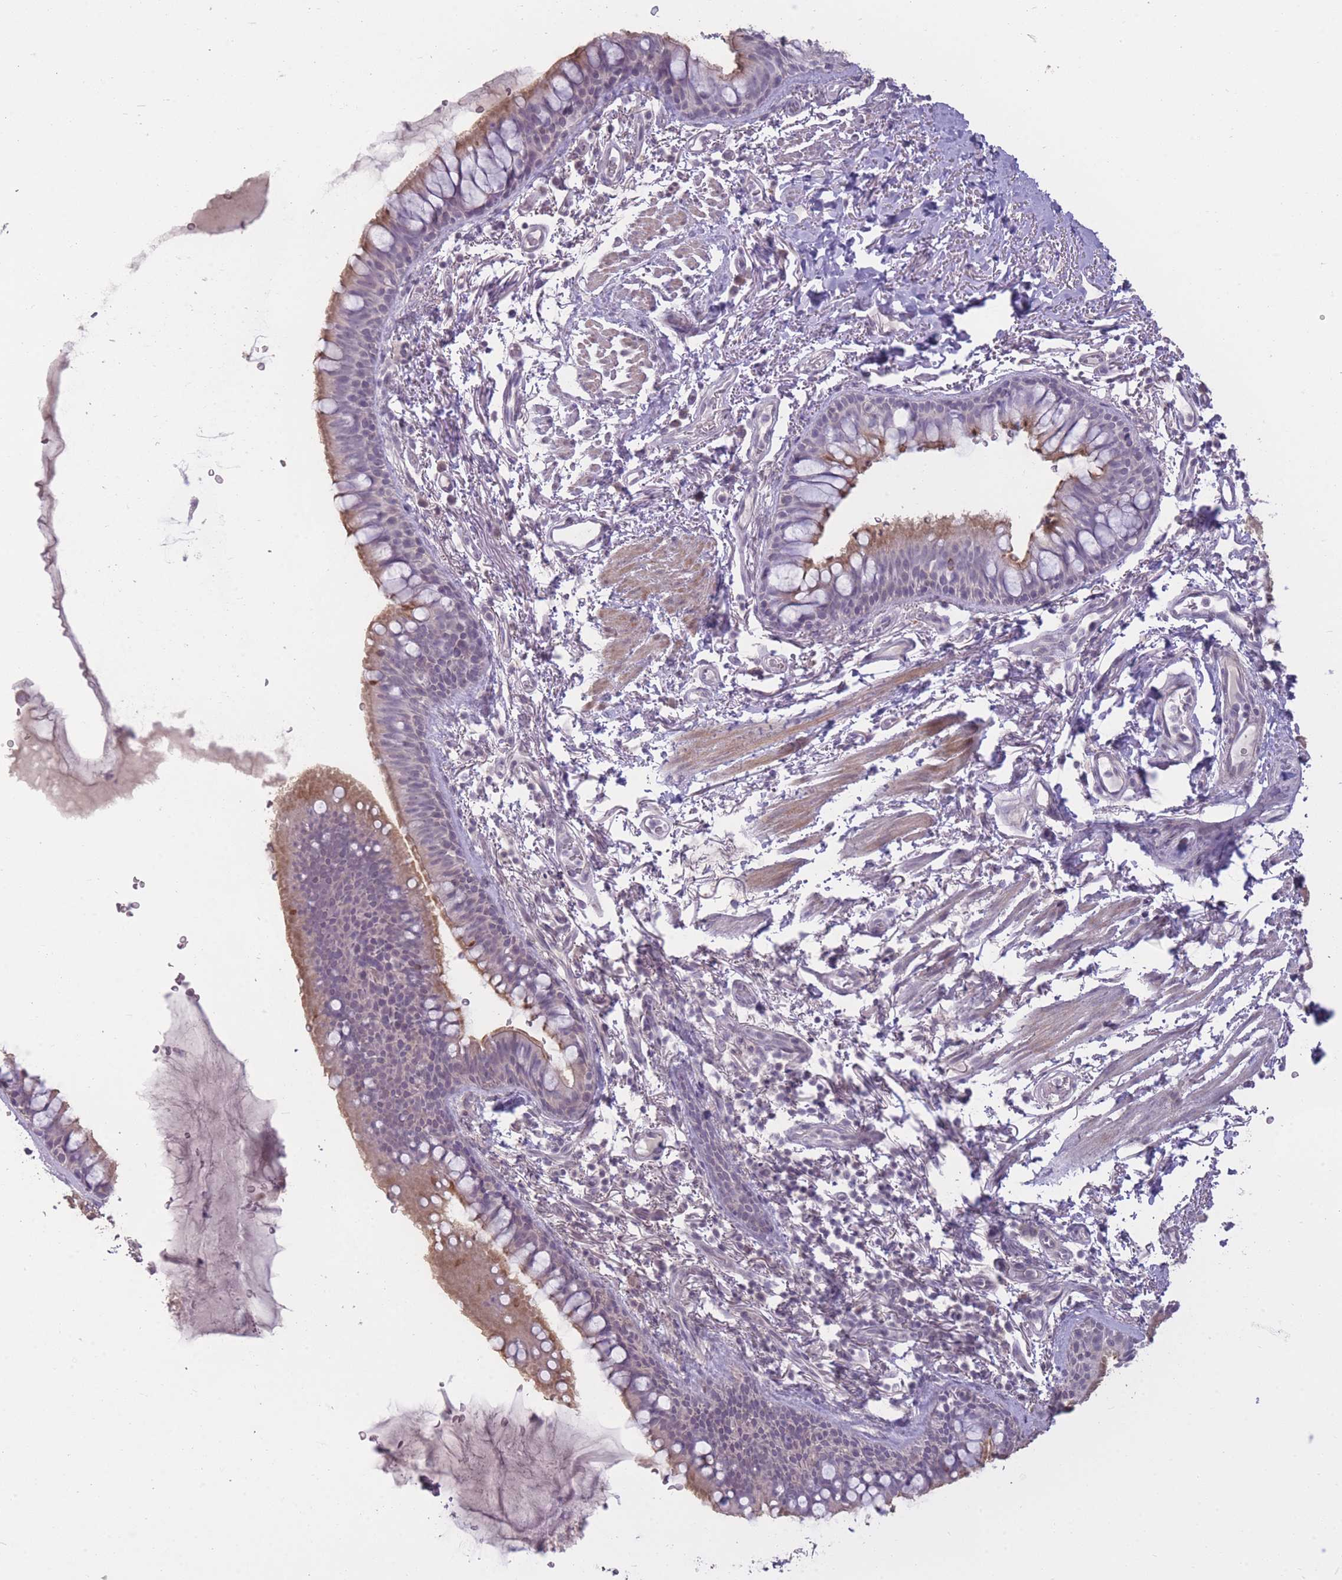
{"staining": {"intensity": "moderate", "quantity": "25%-75%", "location": "cytoplasmic/membranous"}, "tissue": "bronchus", "cell_type": "Respiratory epithelial cells", "image_type": "normal", "snomed": [{"axis": "morphology", "description": "Normal tissue, NOS"}, {"axis": "topography", "description": "Bronchus"}], "caption": "DAB (3,3'-diaminobenzidine) immunohistochemical staining of normal human bronchus demonstrates moderate cytoplasmic/membranous protein expression in approximately 25%-75% of respiratory epithelial cells.", "gene": "ZBTB24", "patient": {"sex": "male", "age": 70}}